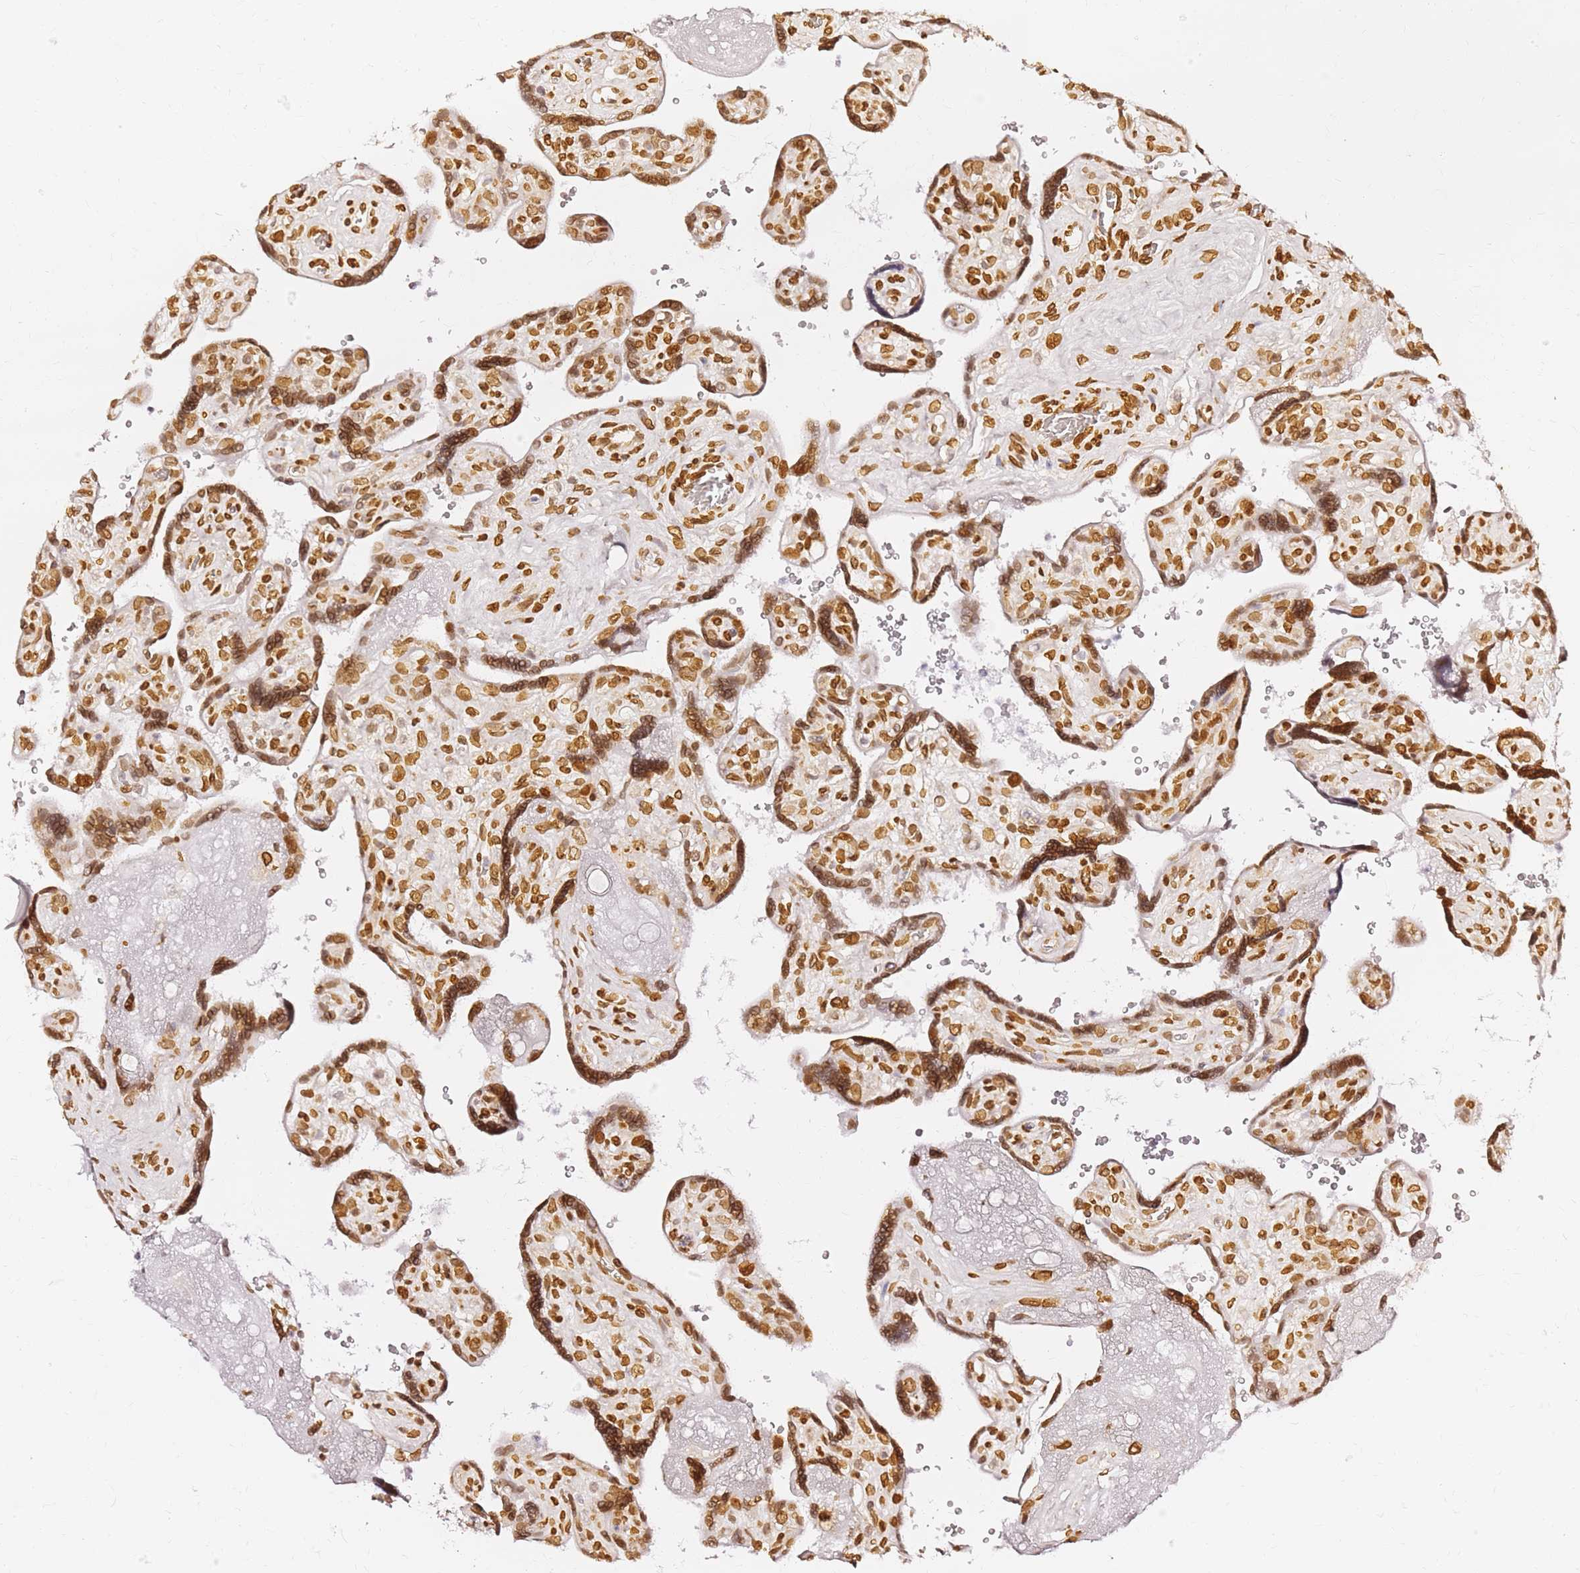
{"staining": {"intensity": "strong", "quantity": ">75%", "location": "cytoplasmic/membranous,nuclear"}, "tissue": "placenta", "cell_type": "Trophoblastic cells", "image_type": "normal", "snomed": [{"axis": "morphology", "description": "Normal tissue, NOS"}, {"axis": "topography", "description": "Placenta"}], "caption": "A high amount of strong cytoplasmic/membranous,nuclear positivity is identified in approximately >75% of trophoblastic cells in benign placenta. Nuclei are stained in blue.", "gene": "C6orf141", "patient": {"sex": "female", "age": 39}}